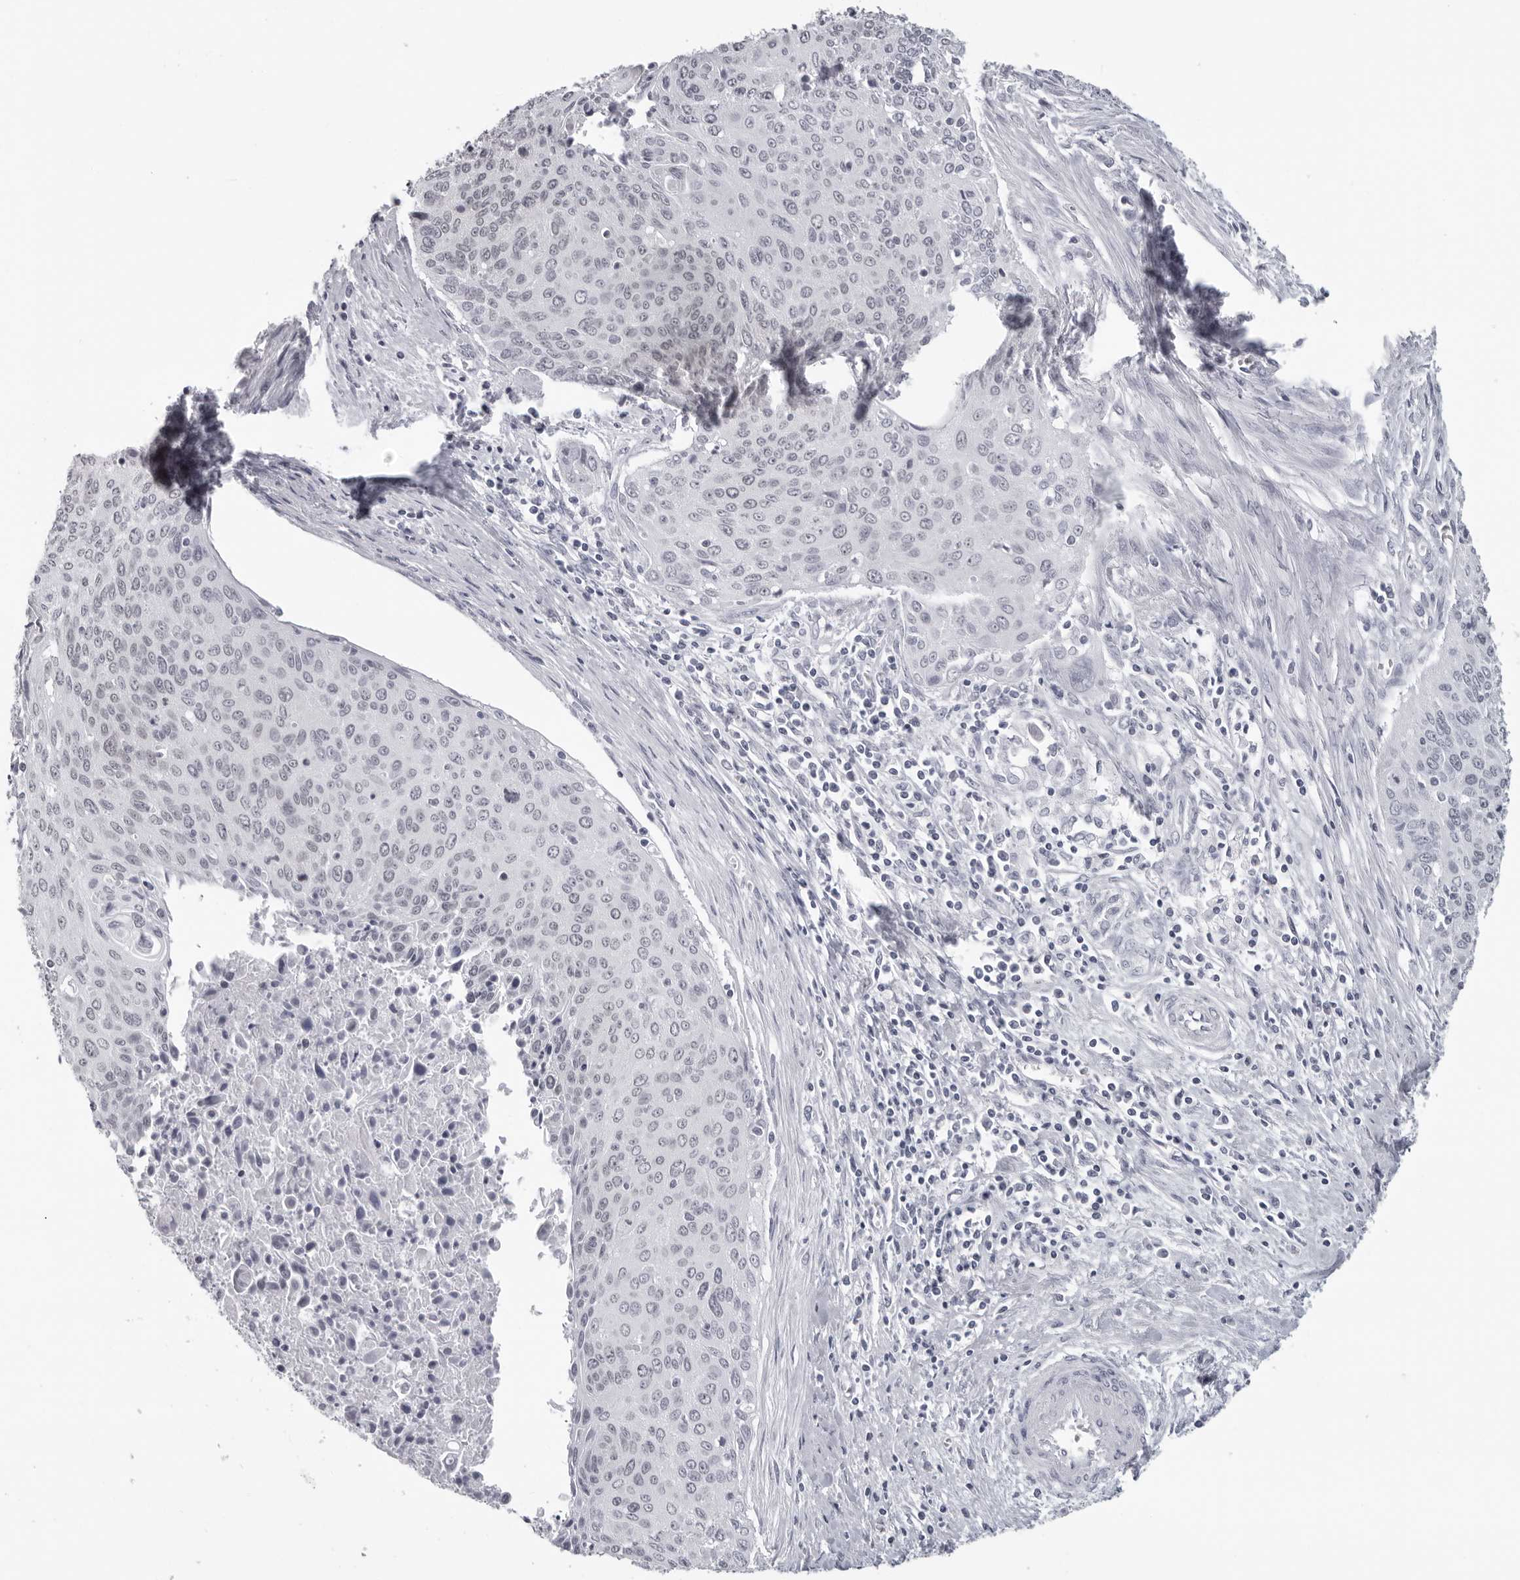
{"staining": {"intensity": "negative", "quantity": "none", "location": "none"}, "tissue": "cervical cancer", "cell_type": "Tumor cells", "image_type": "cancer", "snomed": [{"axis": "morphology", "description": "Squamous cell carcinoma, NOS"}, {"axis": "topography", "description": "Cervix"}], "caption": "The image reveals no staining of tumor cells in cervical cancer.", "gene": "ESPN", "patient": {"sex": "female", "age": 55}}